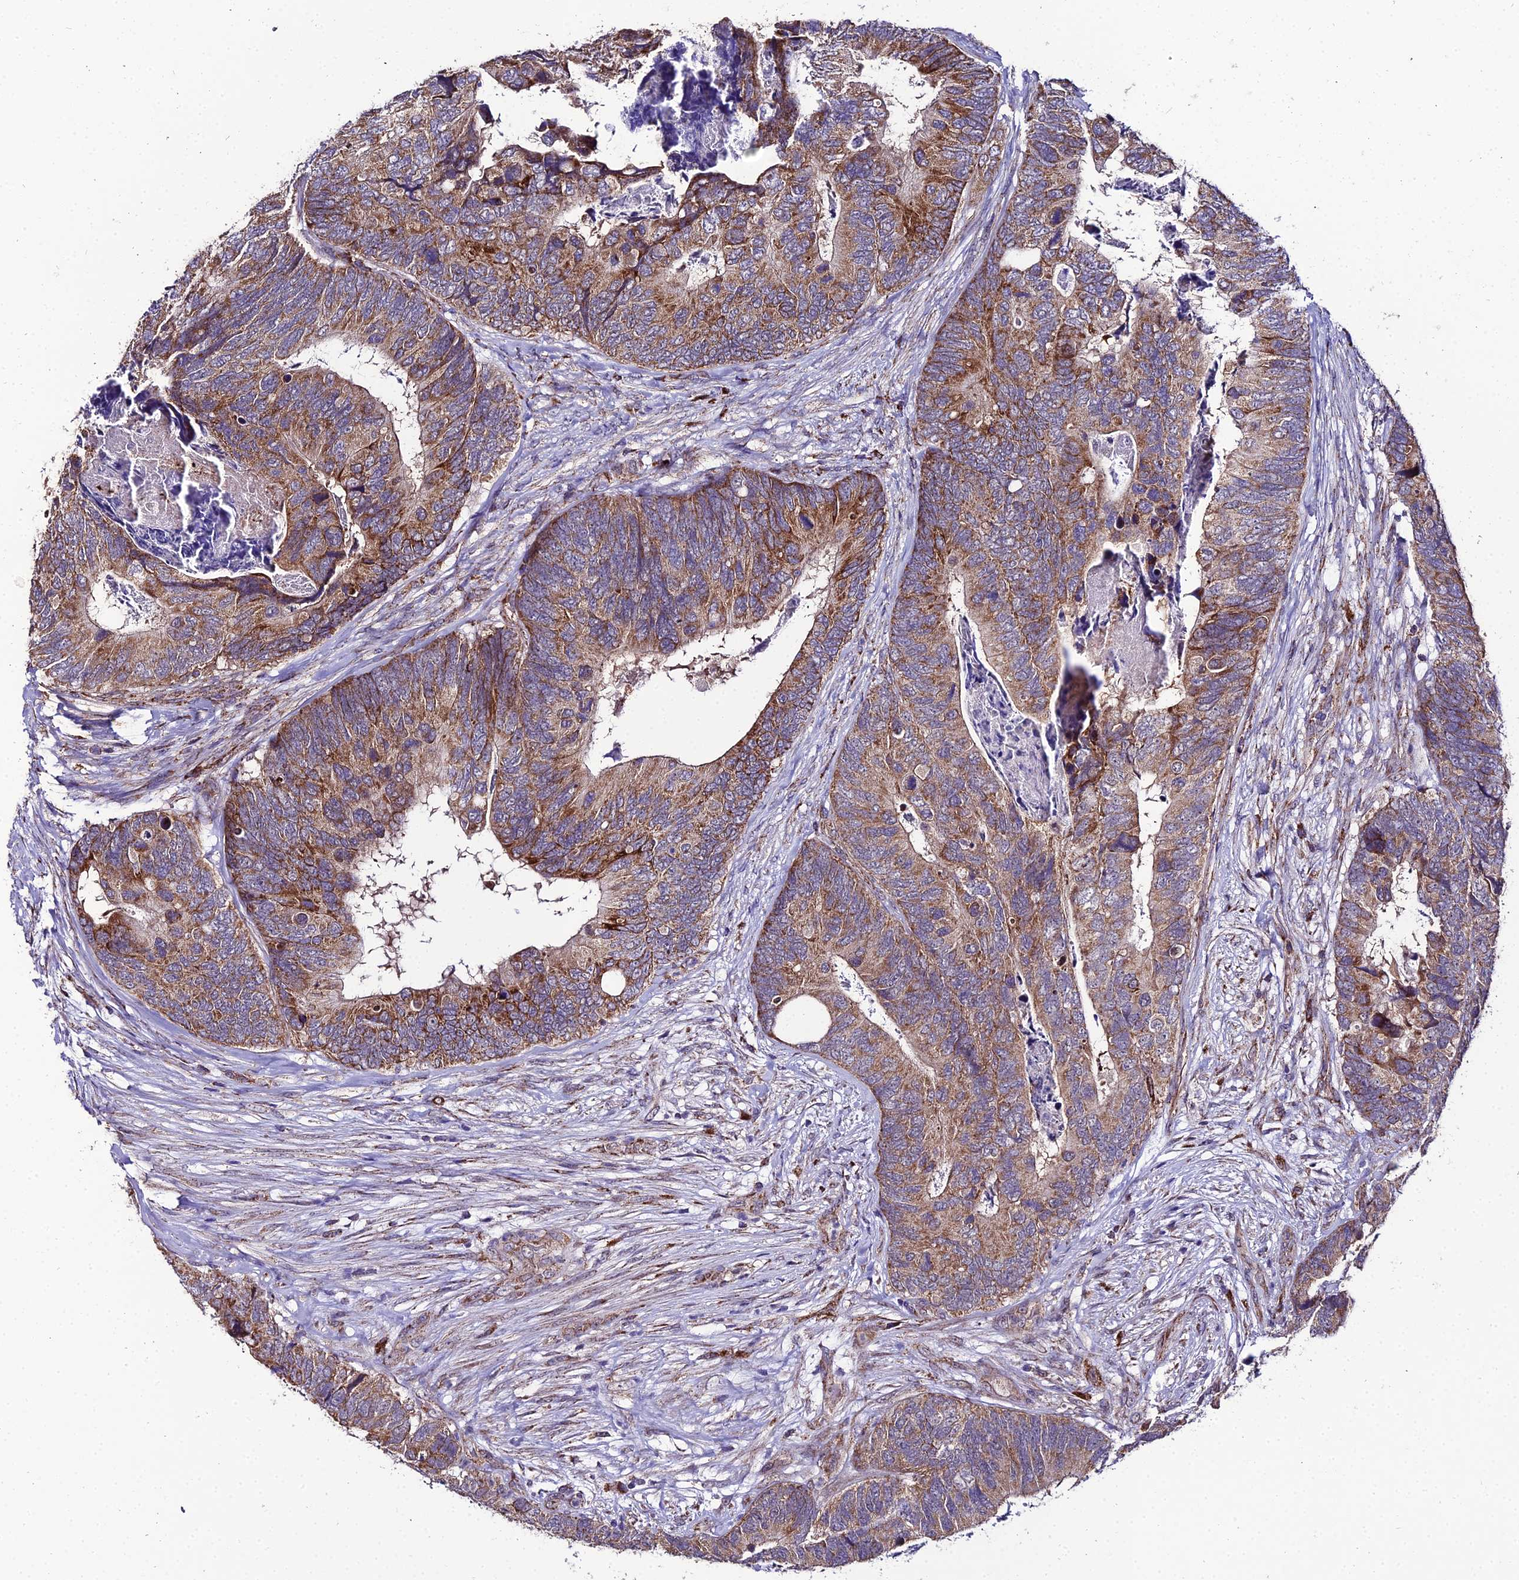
{"staining": {"intensity": "moderate", "quantity": ">75%", "location": "cytoplasmic/membranous"}, "tissue": "colorectal cancer", "cell_type": "Tumor cells", "image_type": "cancer", "snomed": [{"axis": "morphology", "description": "Adenocarcinoma, NOS"}, {"axis": "topography", "description": "Colon"}], "caption": "DAB immunohistochemical staining of human adenocarcinoma (colorectal) demonstrates moderate cytoplasmic/membranous protein positivity in approximately >75% of tumor cells.", "gene": "PSMD2", "patient": {"sex": "female", "age": 67}}